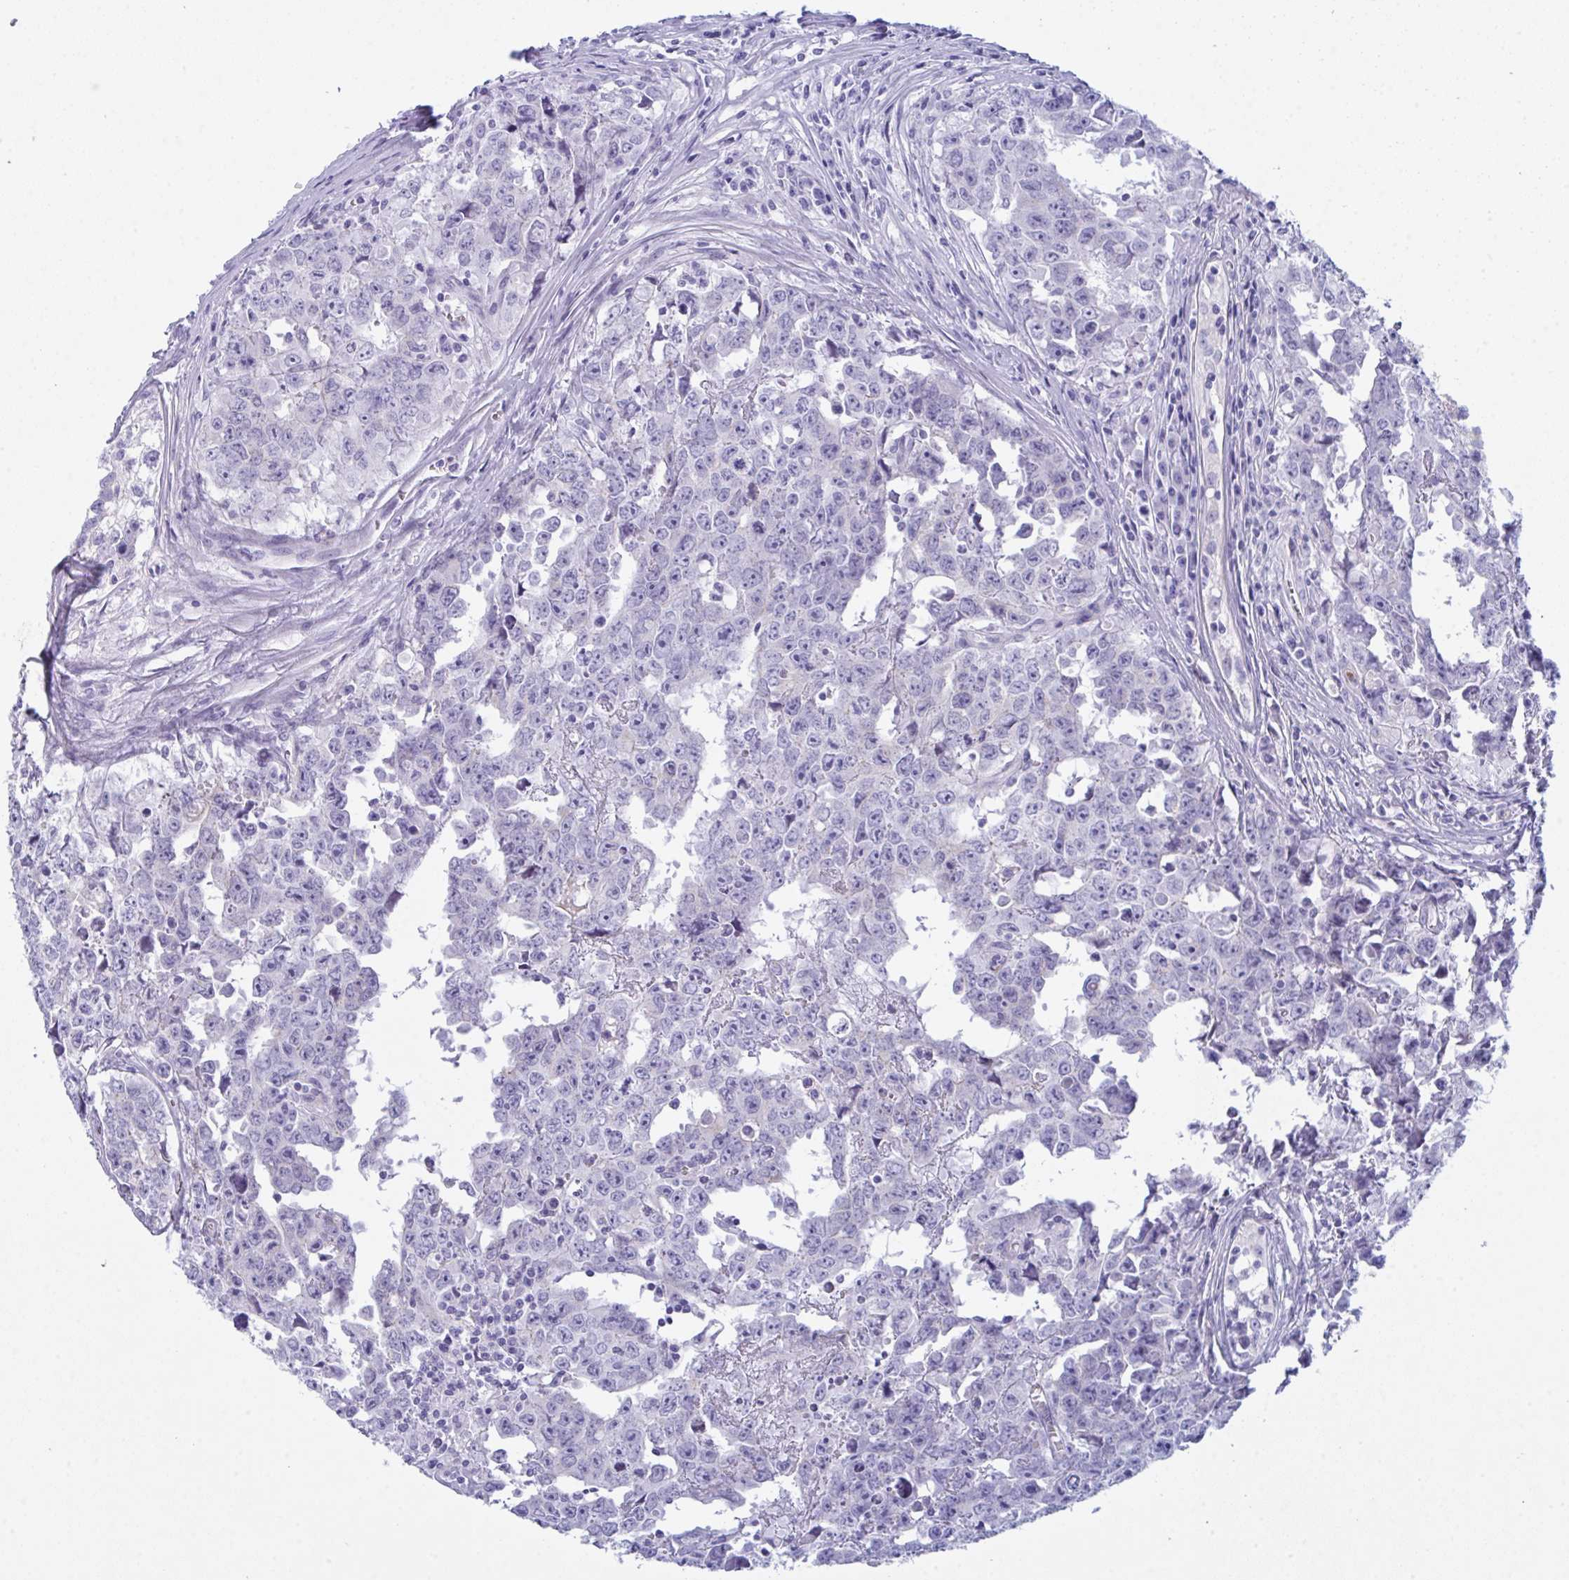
{"staining": {"intensity": "negative", "quantity": "none", "location": "none"}, "tissue": "testis cancer", "cell_type": "Tumor cells", "image_type": "cancer", "snomed": [{"axis": "morphology", "description": "Carcinoma, Embryonal, NOS"}, {"axis": "topography", "description": "Testis"}], "caption": "The image demonstrates no staining of tumor cells in embryonal carcinoma (testis). (Brightfield microscopy of DAB IHC at high magnification).", "gene": "CEP170B", "patient": {"sex": "male", "age": 22}}